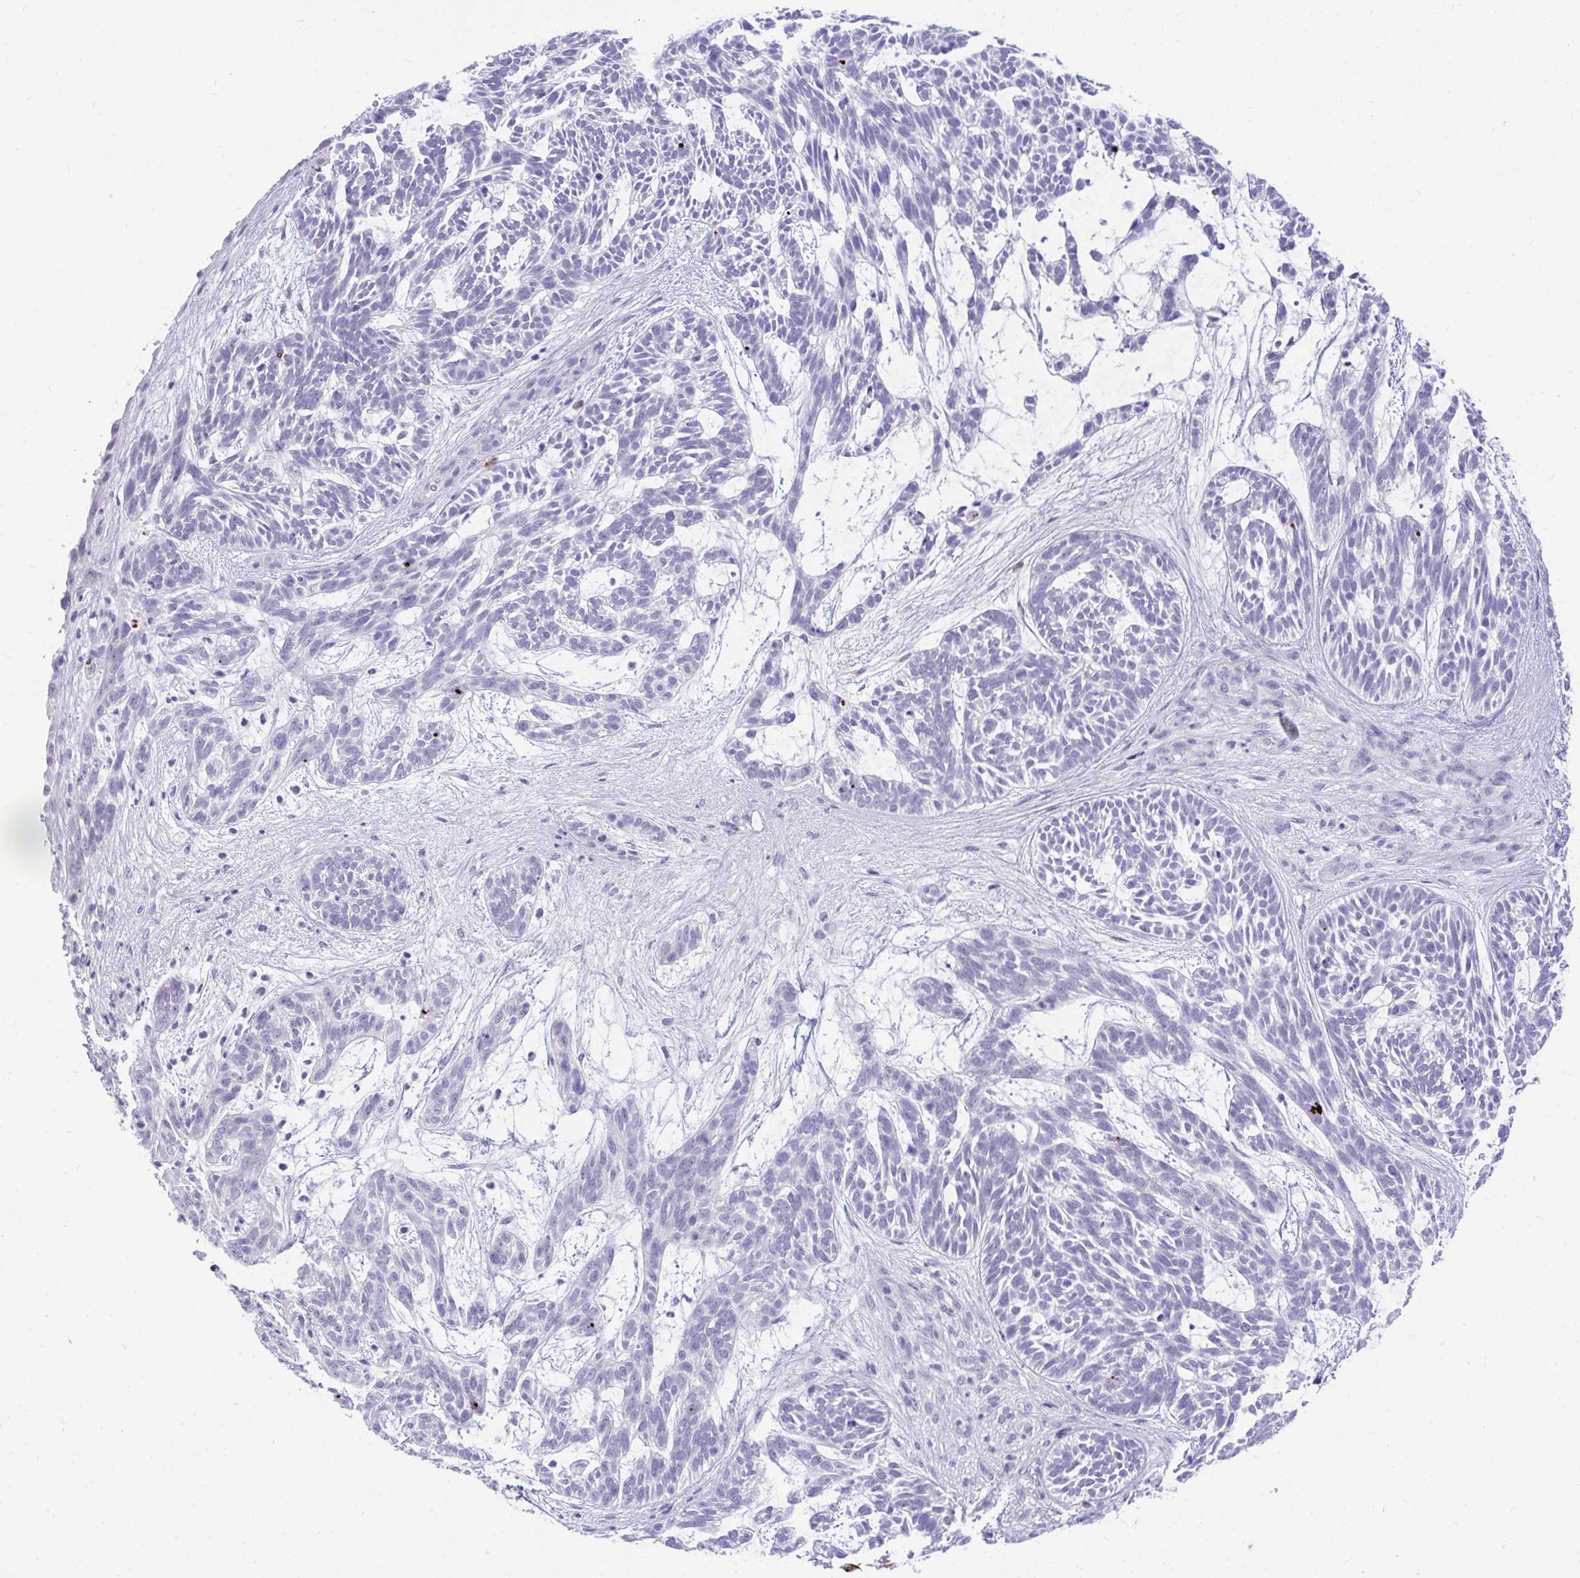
{"staining": {"intensity": "negative", "quantity": "none", "location": "none"}, "tissue": "skin cancer", "cell_type": "Tumor cells", "image_type": "cancer", "snomed": [{"axis": "morphology", "description": "Basal cell carcinoma"}, {"axis": "topography", "description": "Skin"}, {"axis": "topography", "description": "Skin, foot"}], "caption": "Immunohistochemistry photomicrograph of neoplastic tissue: basal cell carcinoma (skin) stained with DAB demonstrates no significant protein staining in tumor cells. Nuclei are stained in blue.", "gene": "PIGZ", "patient": {"sex": "female", "age": 77}}